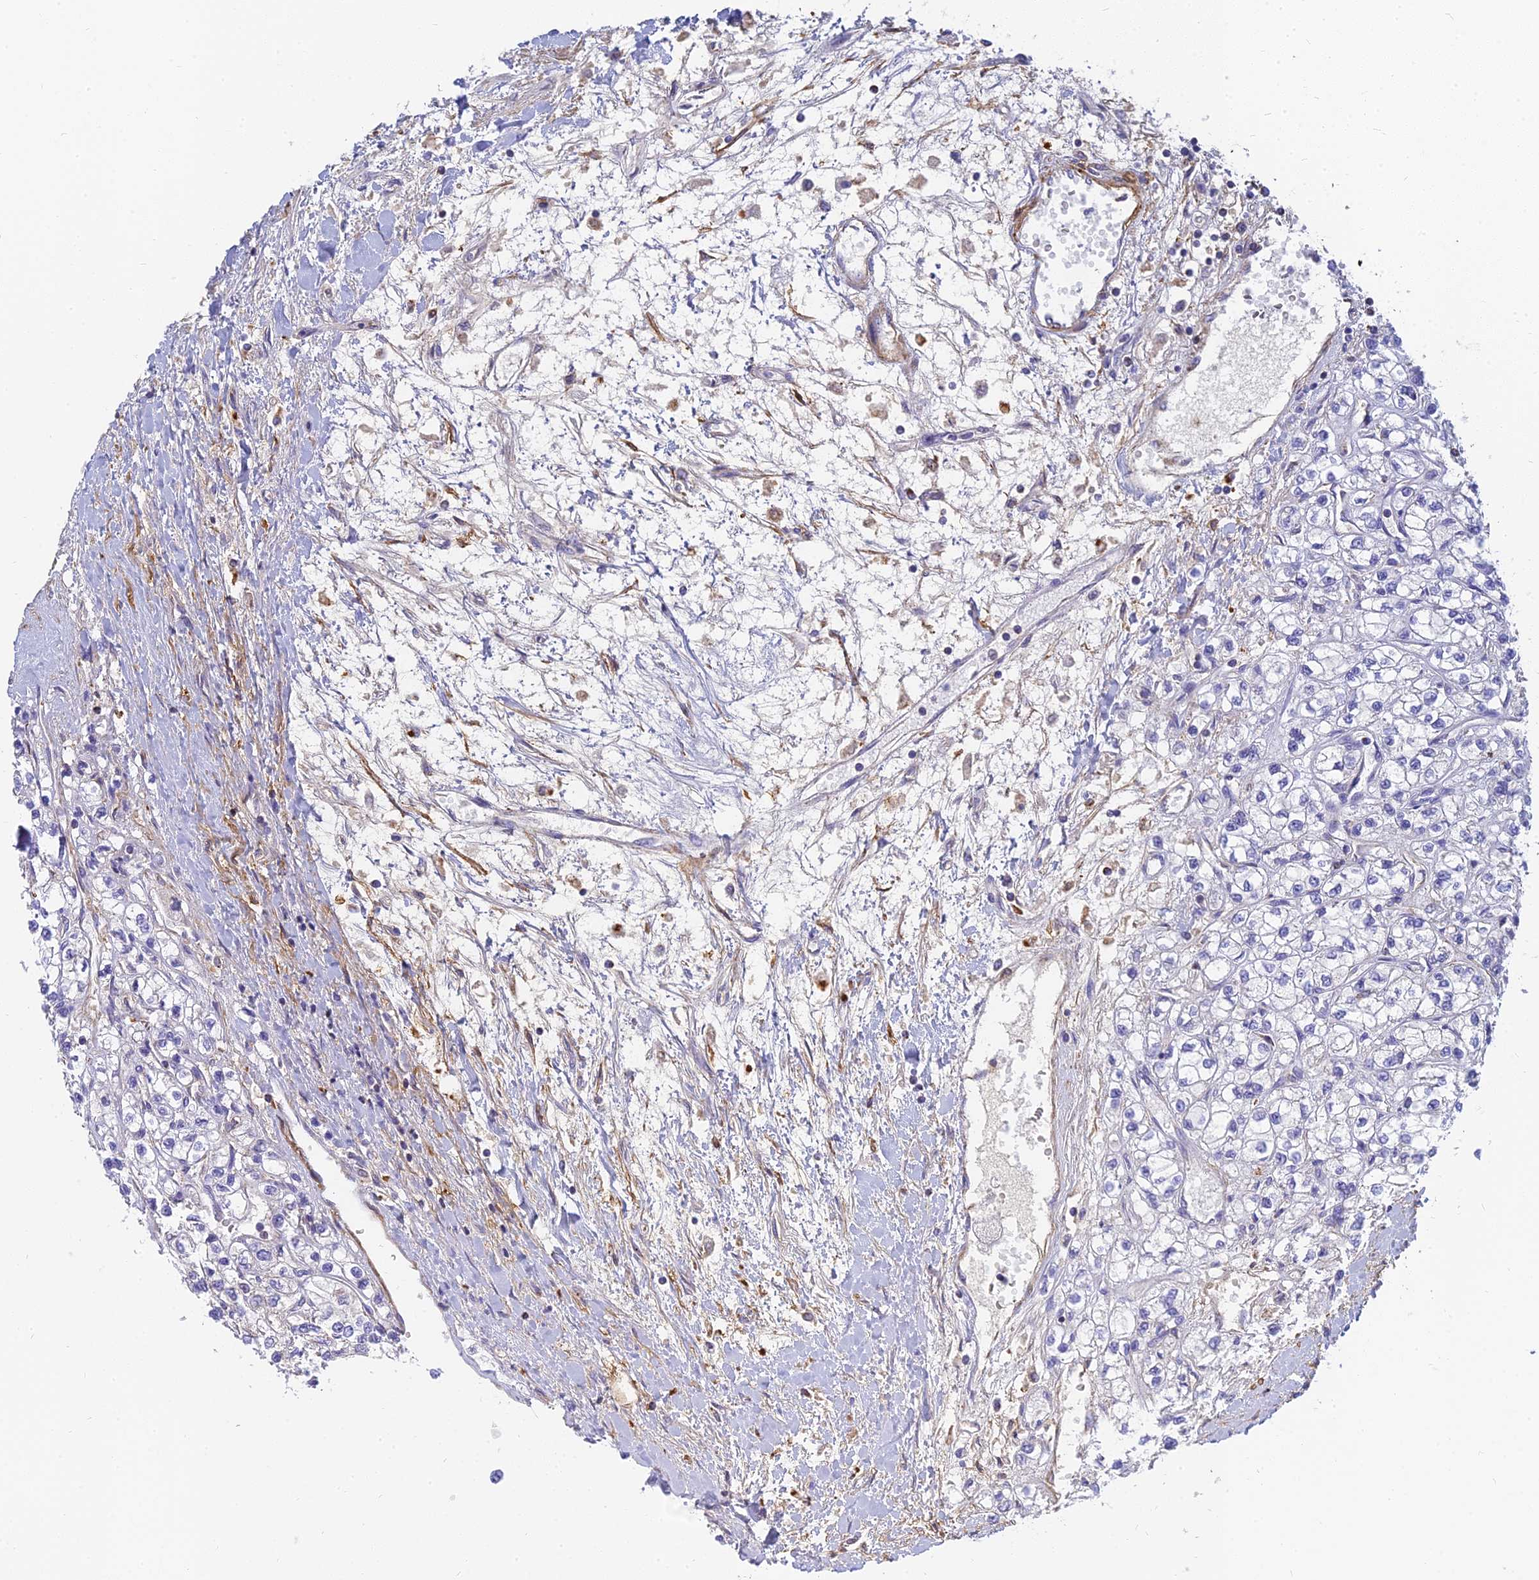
{"staining": {"intensity": "moderate", "quantity": "<25%", "location": "cytoplasmic/membranous"}, "tissue": "renal cancer", "cell_type": "Tumor cells", "image_type": "cancer", "snomed": [{"axis": "morphology", "description": "Adenocarcinoma, NOS"}, {"axis": "topography", "description": "Kidney"}], "caption": "Moderate cytoplasmic/membranous expression for a protein is seen in about <25% of tumor cells of renal cancer using IHC.", "gene": "MRPL15", "patient": {"sex": "male", "age": 80}}